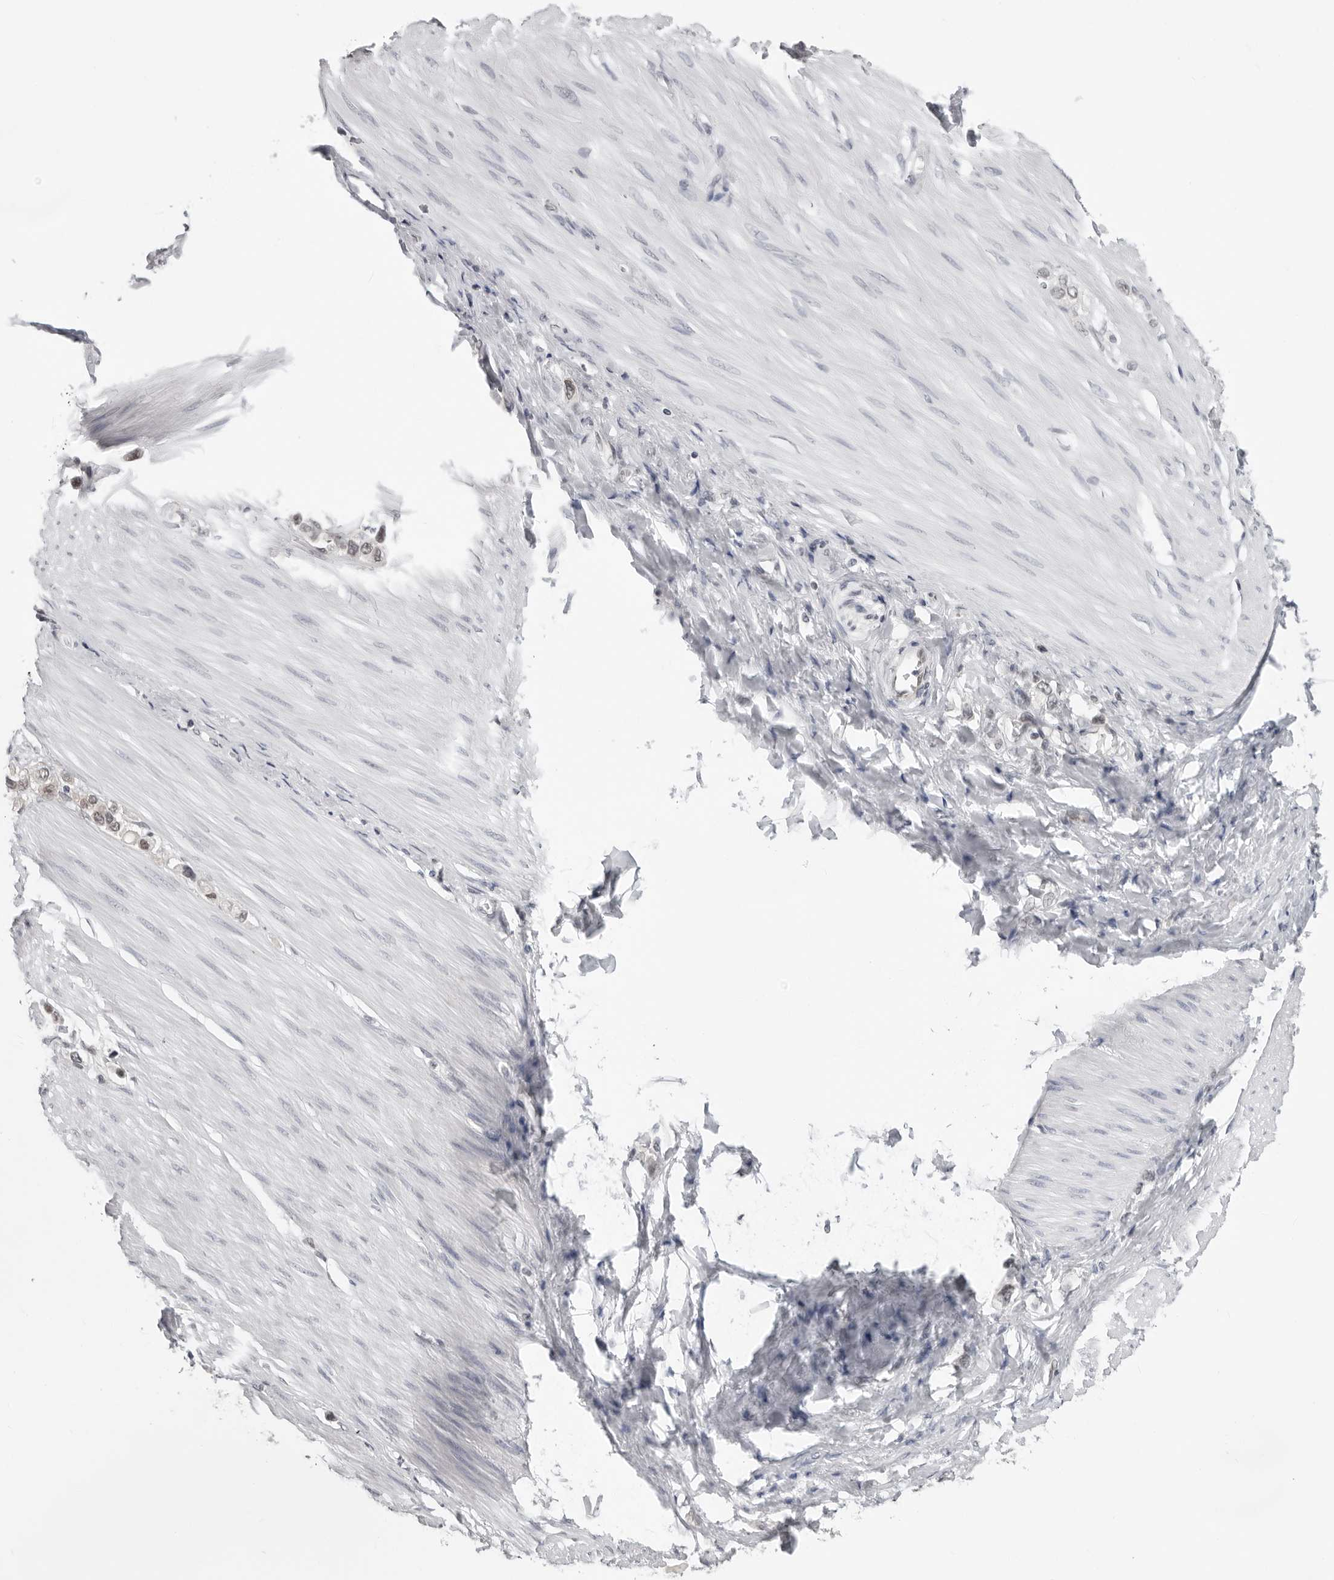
{"staining": {"intensity": "negative", "quantity": "none", "location": "none"}, "tissue": "stomach cancer", "cell_type": "Tumor cells", "image_type": "cancer", "snomed": [{"axis": "morphology", "description": "Adenocarcinoma, NOS"}, {"axis": "topography", "description": "Stomach"}], "caption": "Immunohistochemistry (IHC) photomicrograph of neoplastic tissue: stomach adenocarcinoma stained with DAB displays no significant protein positivity in tumor cells. The staining was performed using DAB (3,3'-diaminobenzidine) to visualize the protein expression in brown, while the nuclei were stained in blue with hematoxylin (Magnification: 20x).", "gene": "CASP7", "patient": {"sex": "female", "age": 65}}